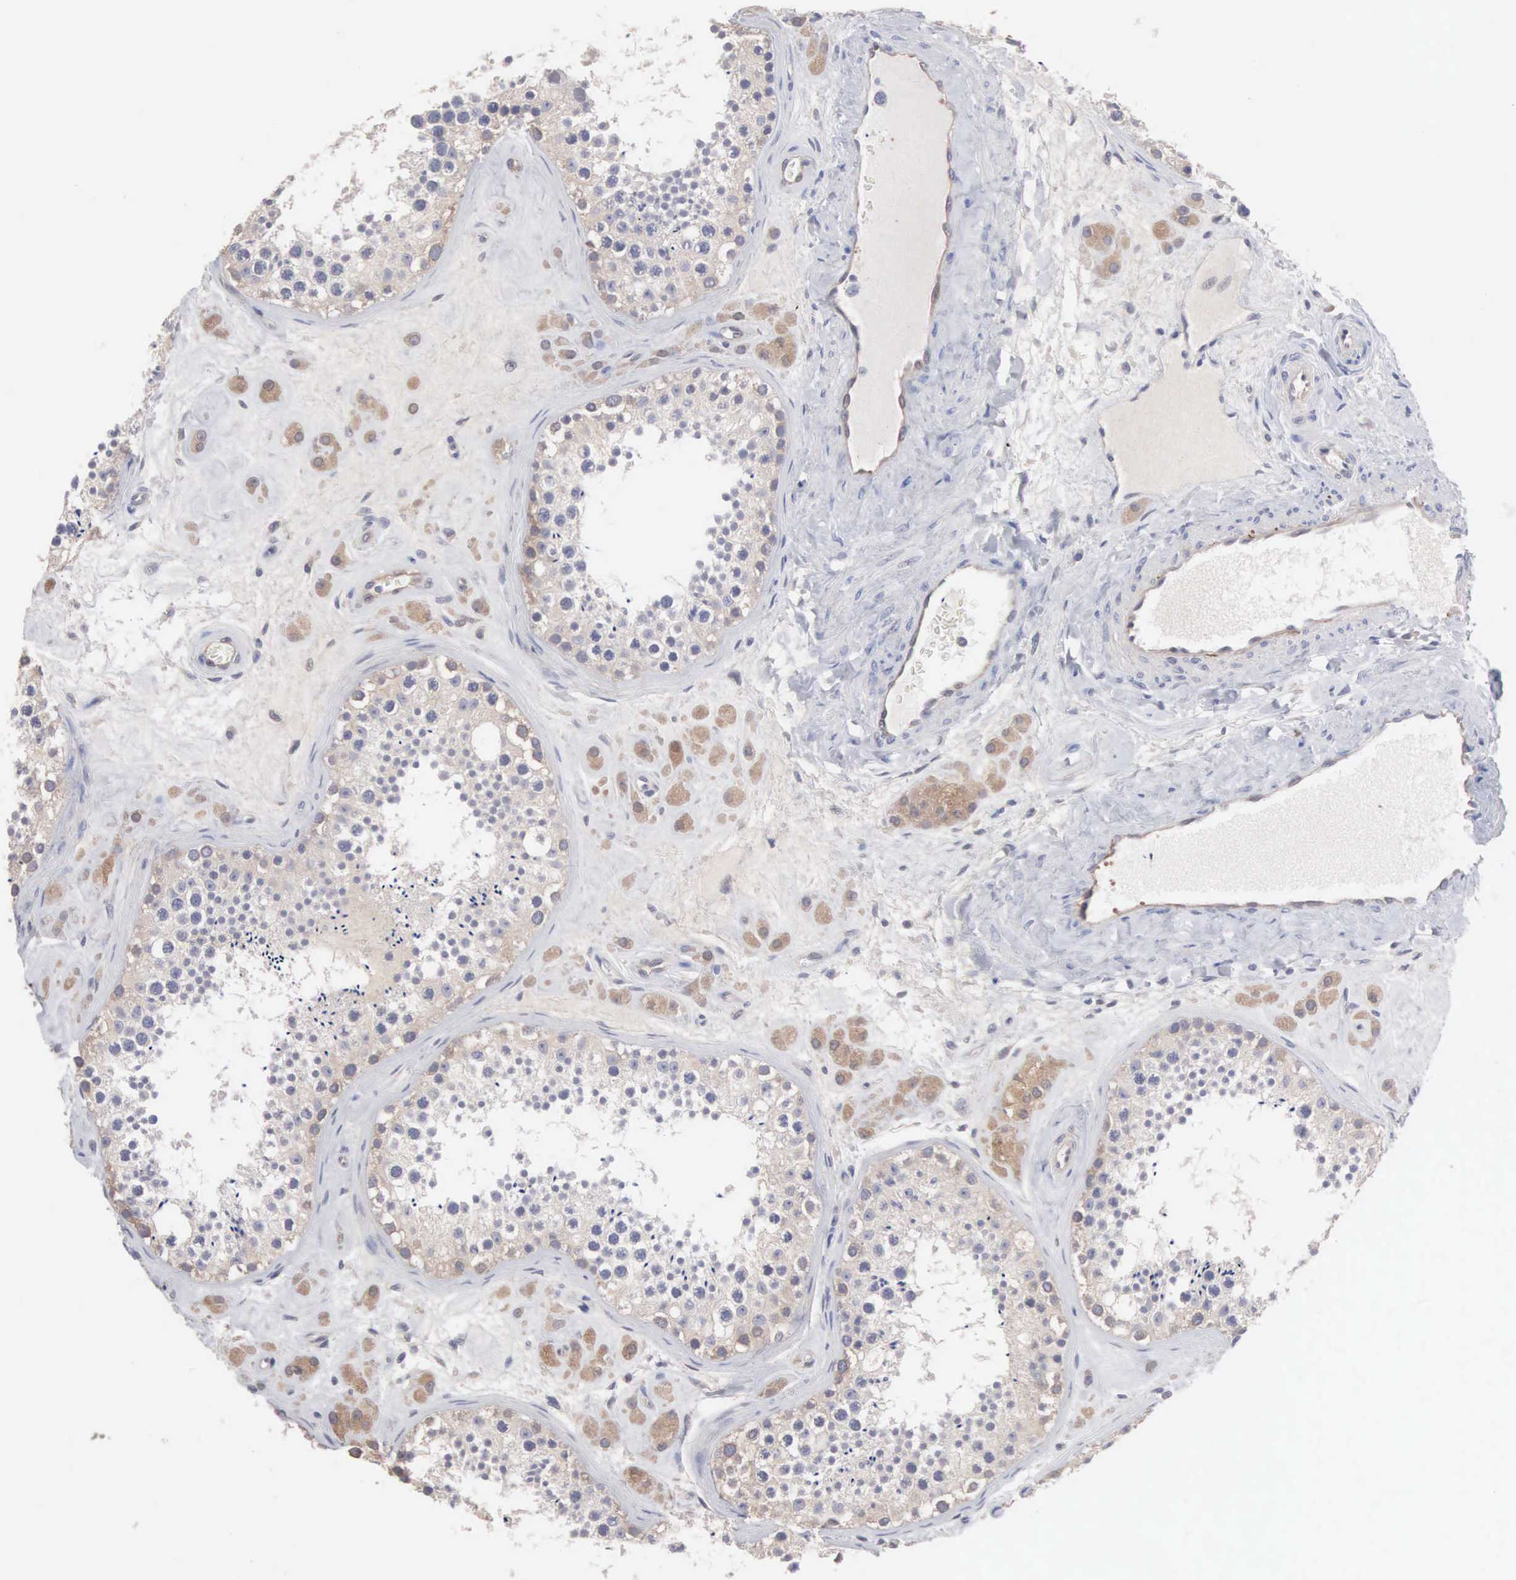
{"staining": {"intensity": "moderate", "quantity": "25%-75%", "location": "cytoplasmic/membranous"}, "tissue": "testis", "cell_type": "Cells in seminiferous ducts", "image_type": "normal", "snomed": [{"axis": "morphology", "description": "Normal tissue, NOS"}, {"axis": "topography", "description": "Testis"}], "caption": "Benign testis demonstrates moderate cytoplasmic/membranous staining in about 25%-75% of cells in seminiferous ducts, visualized by immunohistochemistry.", "gene": "MTHFD1", "patient": {"sex": "male", "age": 38}}